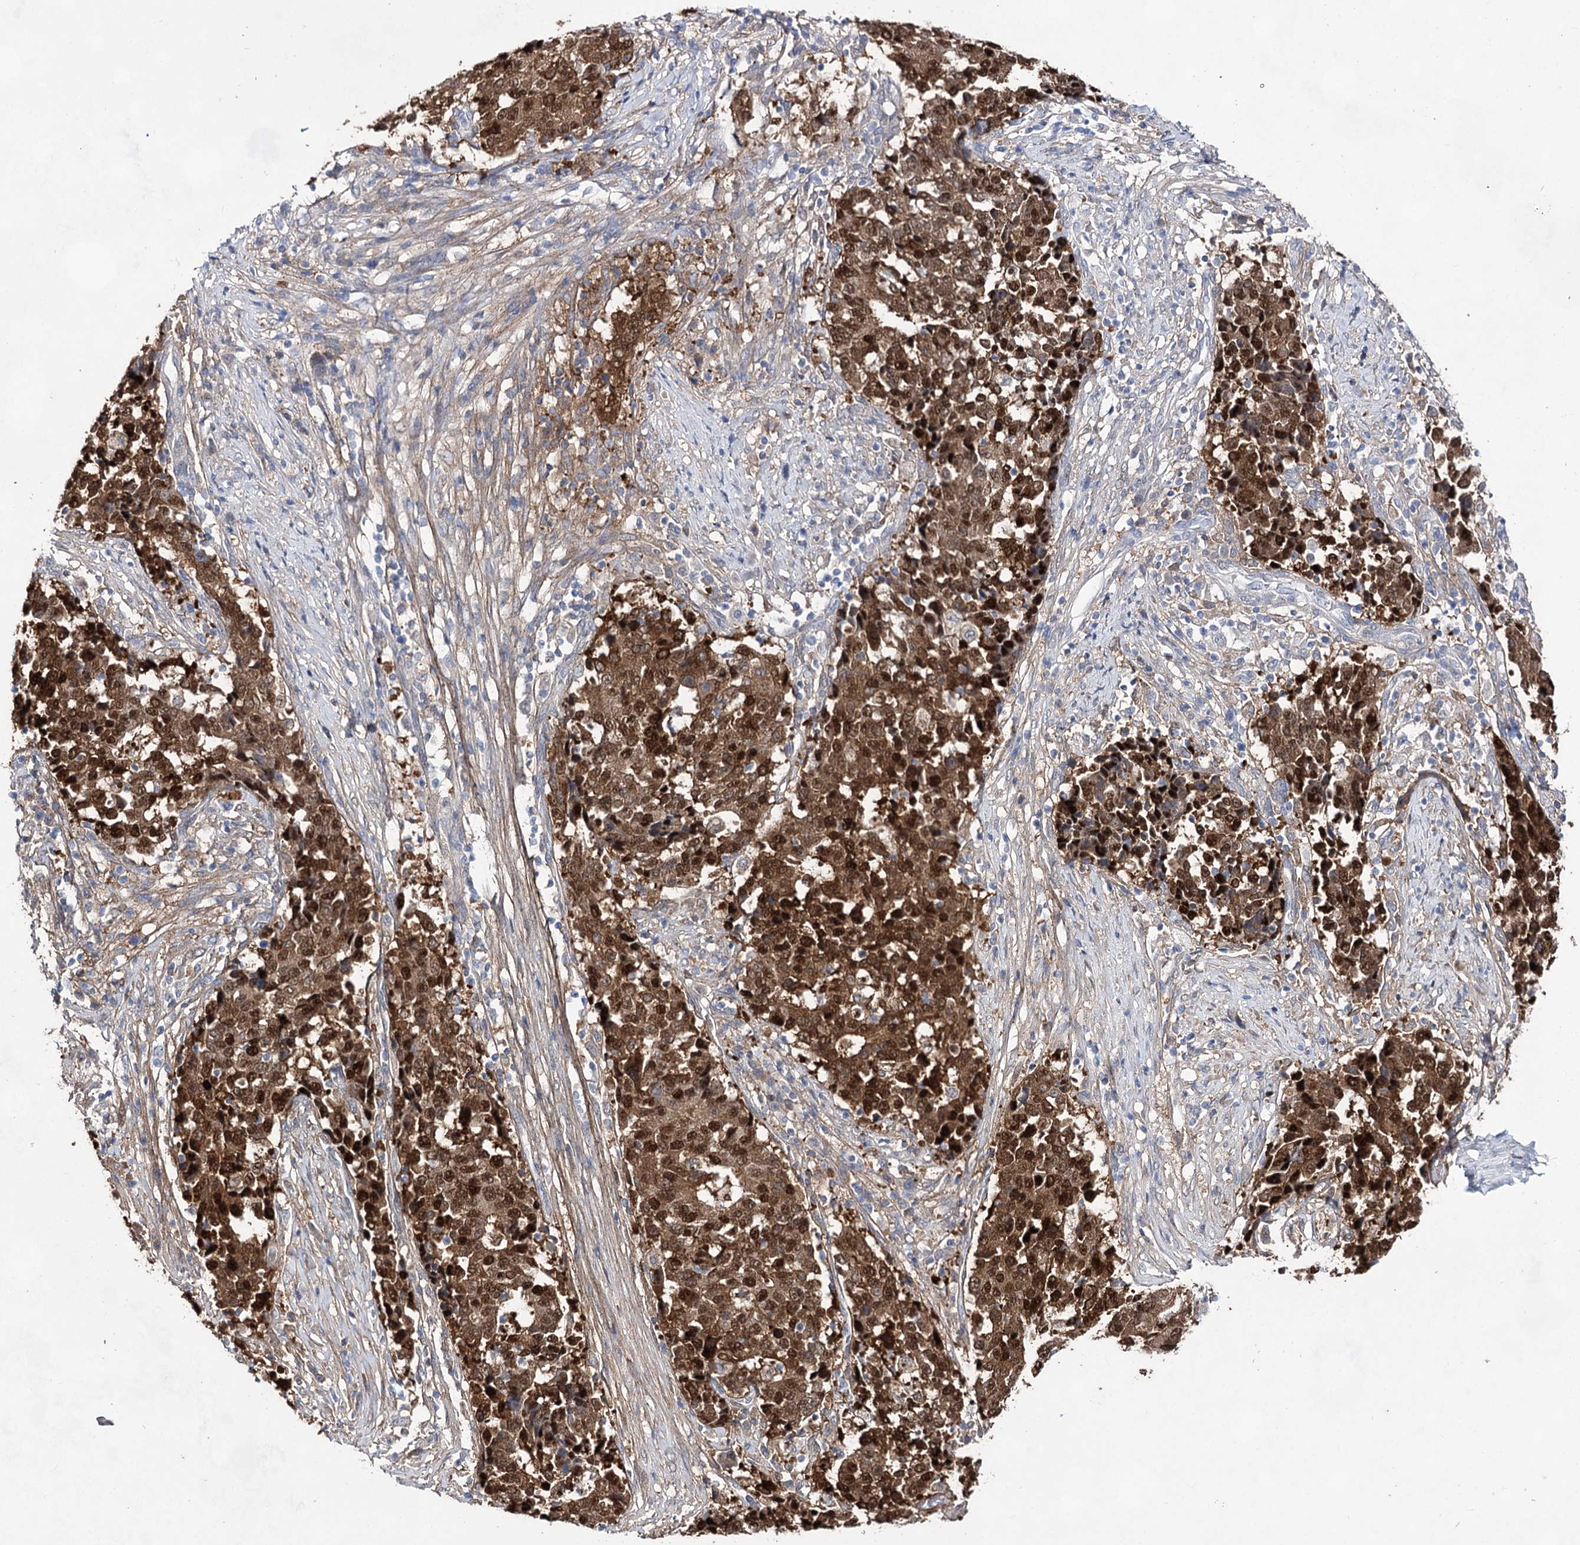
{"staining": {"intensity": "strong", "quantity": ">75%", "location": "cytoplasmic/membranous,nuclear"}, "tissue": "stomach cancer", "cell_type": "Tumor cells", "image_type": "cancer", "snomed": [{"axis": "morphology", "description": "Adenocarcinoma, NOS"}, {"axis": "topography", "description": "Stomach"}], "caption": "Immunohistochemistry (IHC) (DAB (3,3'-diaminobenzidine)) staining of adenocarcinoma (stomach) reveals strong cytoplasmic/membranous and nuclear protein positivity in approximately >75% of tumor cells.", "gene": "UGDH", "patient": {"sex": "male", "age": 59}}